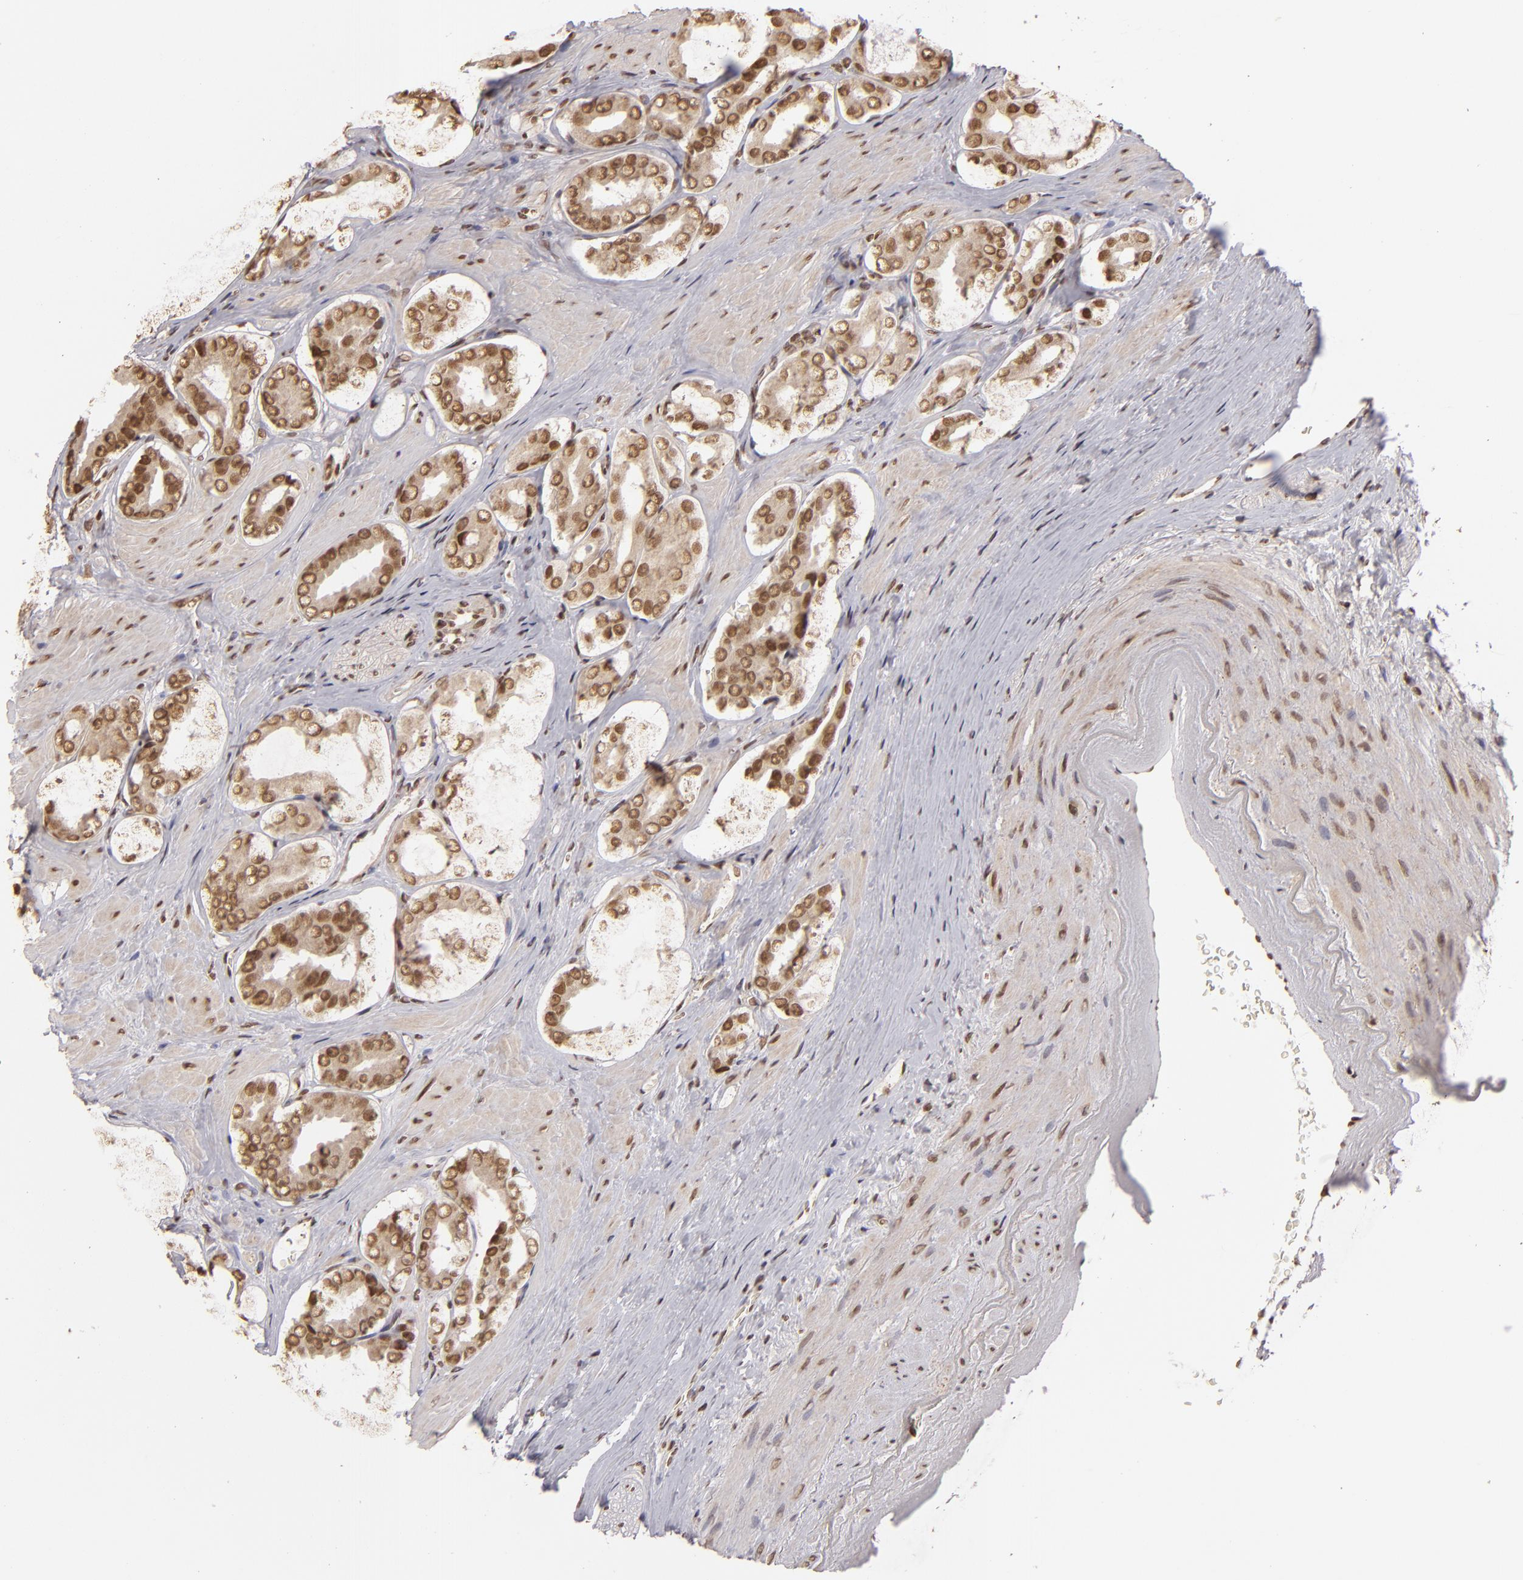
{"staining": {"intensity": "strong", "quantity": ">75%", "location": "nuclear"}, "tissue": "prostate cancer", "cell_type": "Tumor cells", "image_type": "cancer", "snomed": [{"axis": "morphology", "description": "Adenocarcinoma, Low grade"}, {"axis": "topography", "description": "Prostate"}], "caption": "Tumor cells exhibit high levels of strong nuclear positivity in approximately >75% of cells in human adenocarcinoma (low-grade) (prostate). Nuclei are stained in blue.", "gene": "CUL3", "patient": {"sex": "male", "age": 59}}